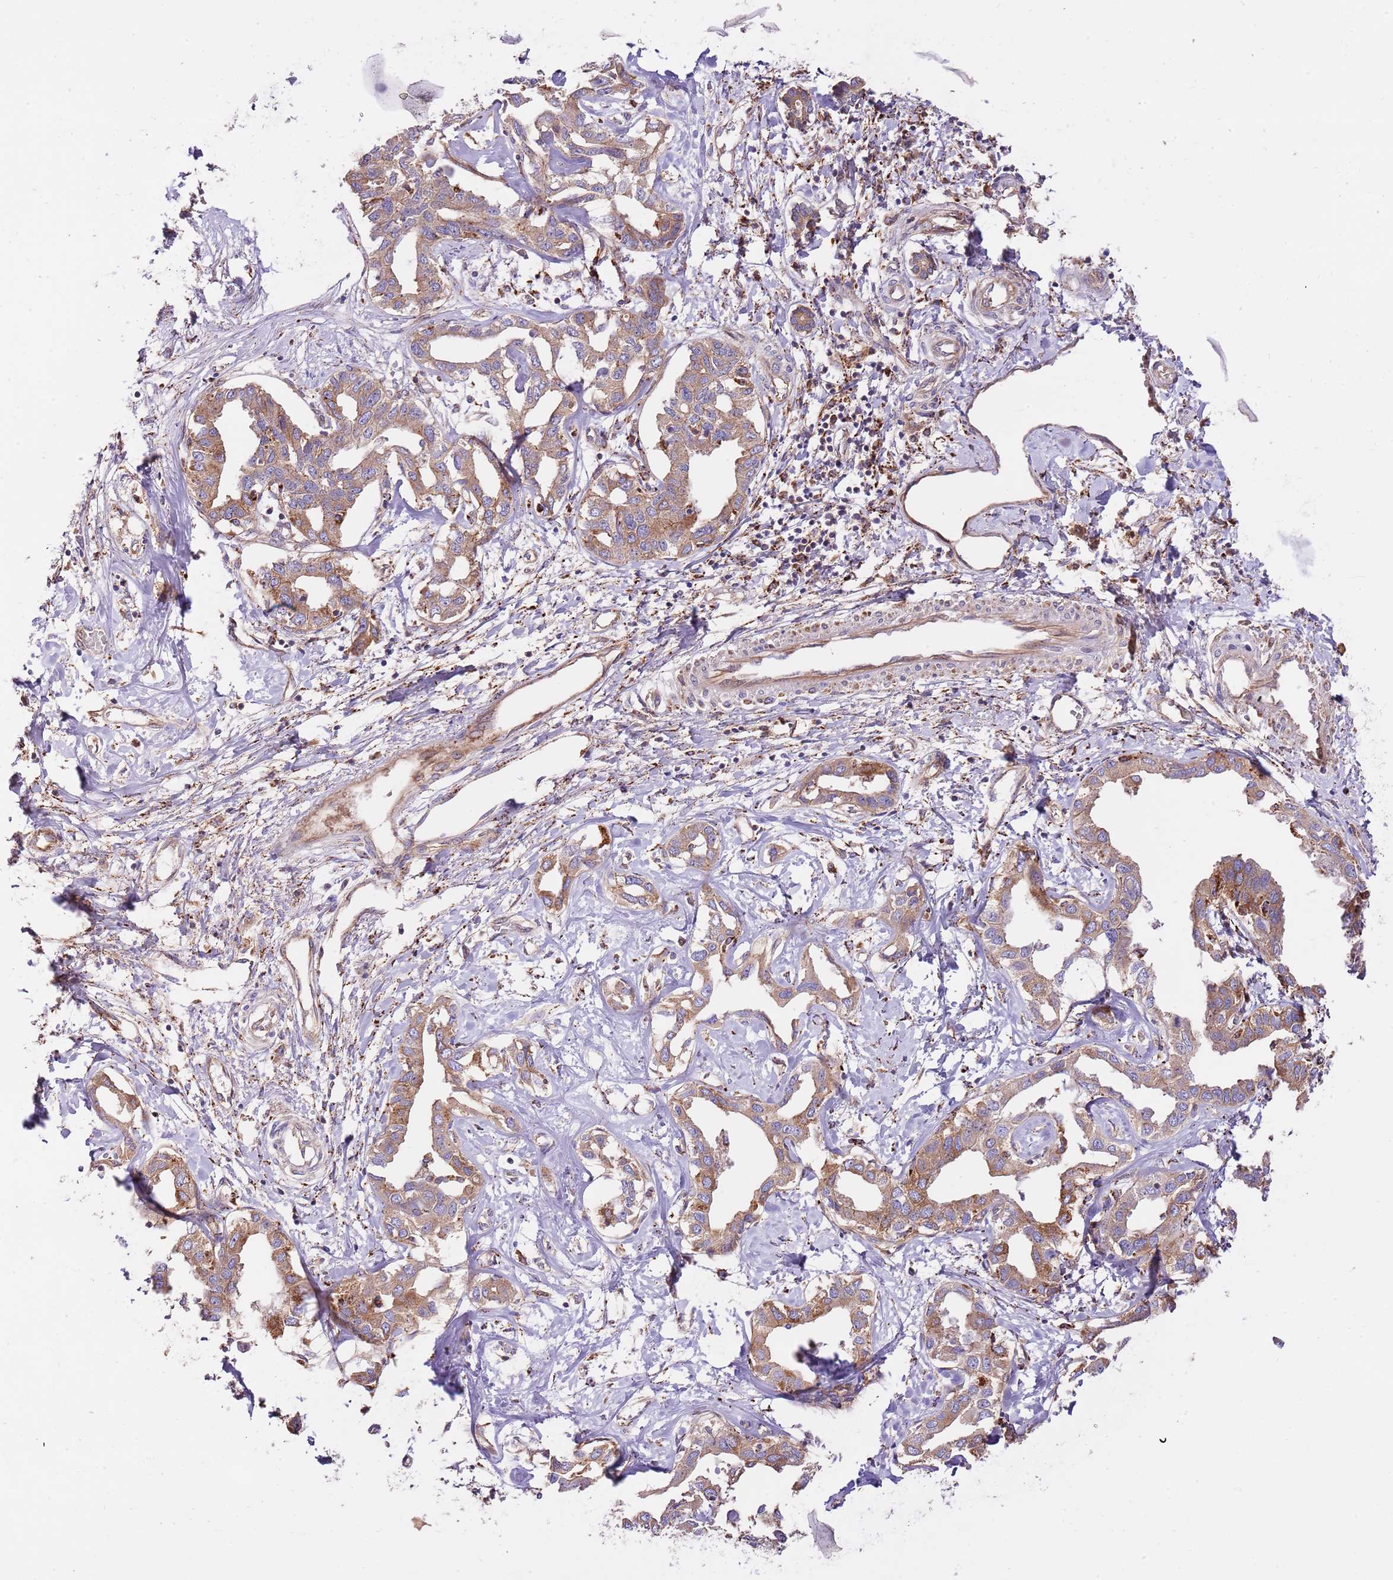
{"staining": {"intensity": "moderate", "quantity": ">75%", "location": "cytoplasmic/membranous"}, "tissue": "liver cancer", "cell_type": "Tumor cells", "image_type": "cancer", "snomed": [{"axis": "morphology", "description": "Cholangiocarcinoma"}, {"axis": "topography", "description": "Liver"}], "caption": "DAB (3,3'-diaminobenzidine) immunohistochemical staining of human liver cancer (cholangiocarcinoma) displays moderate cytoplasmic/membranous protein expression in approximately >75% of tumor cells.", "gene": "DOCK6", "patient": {"sex": "male", "age": 59}}